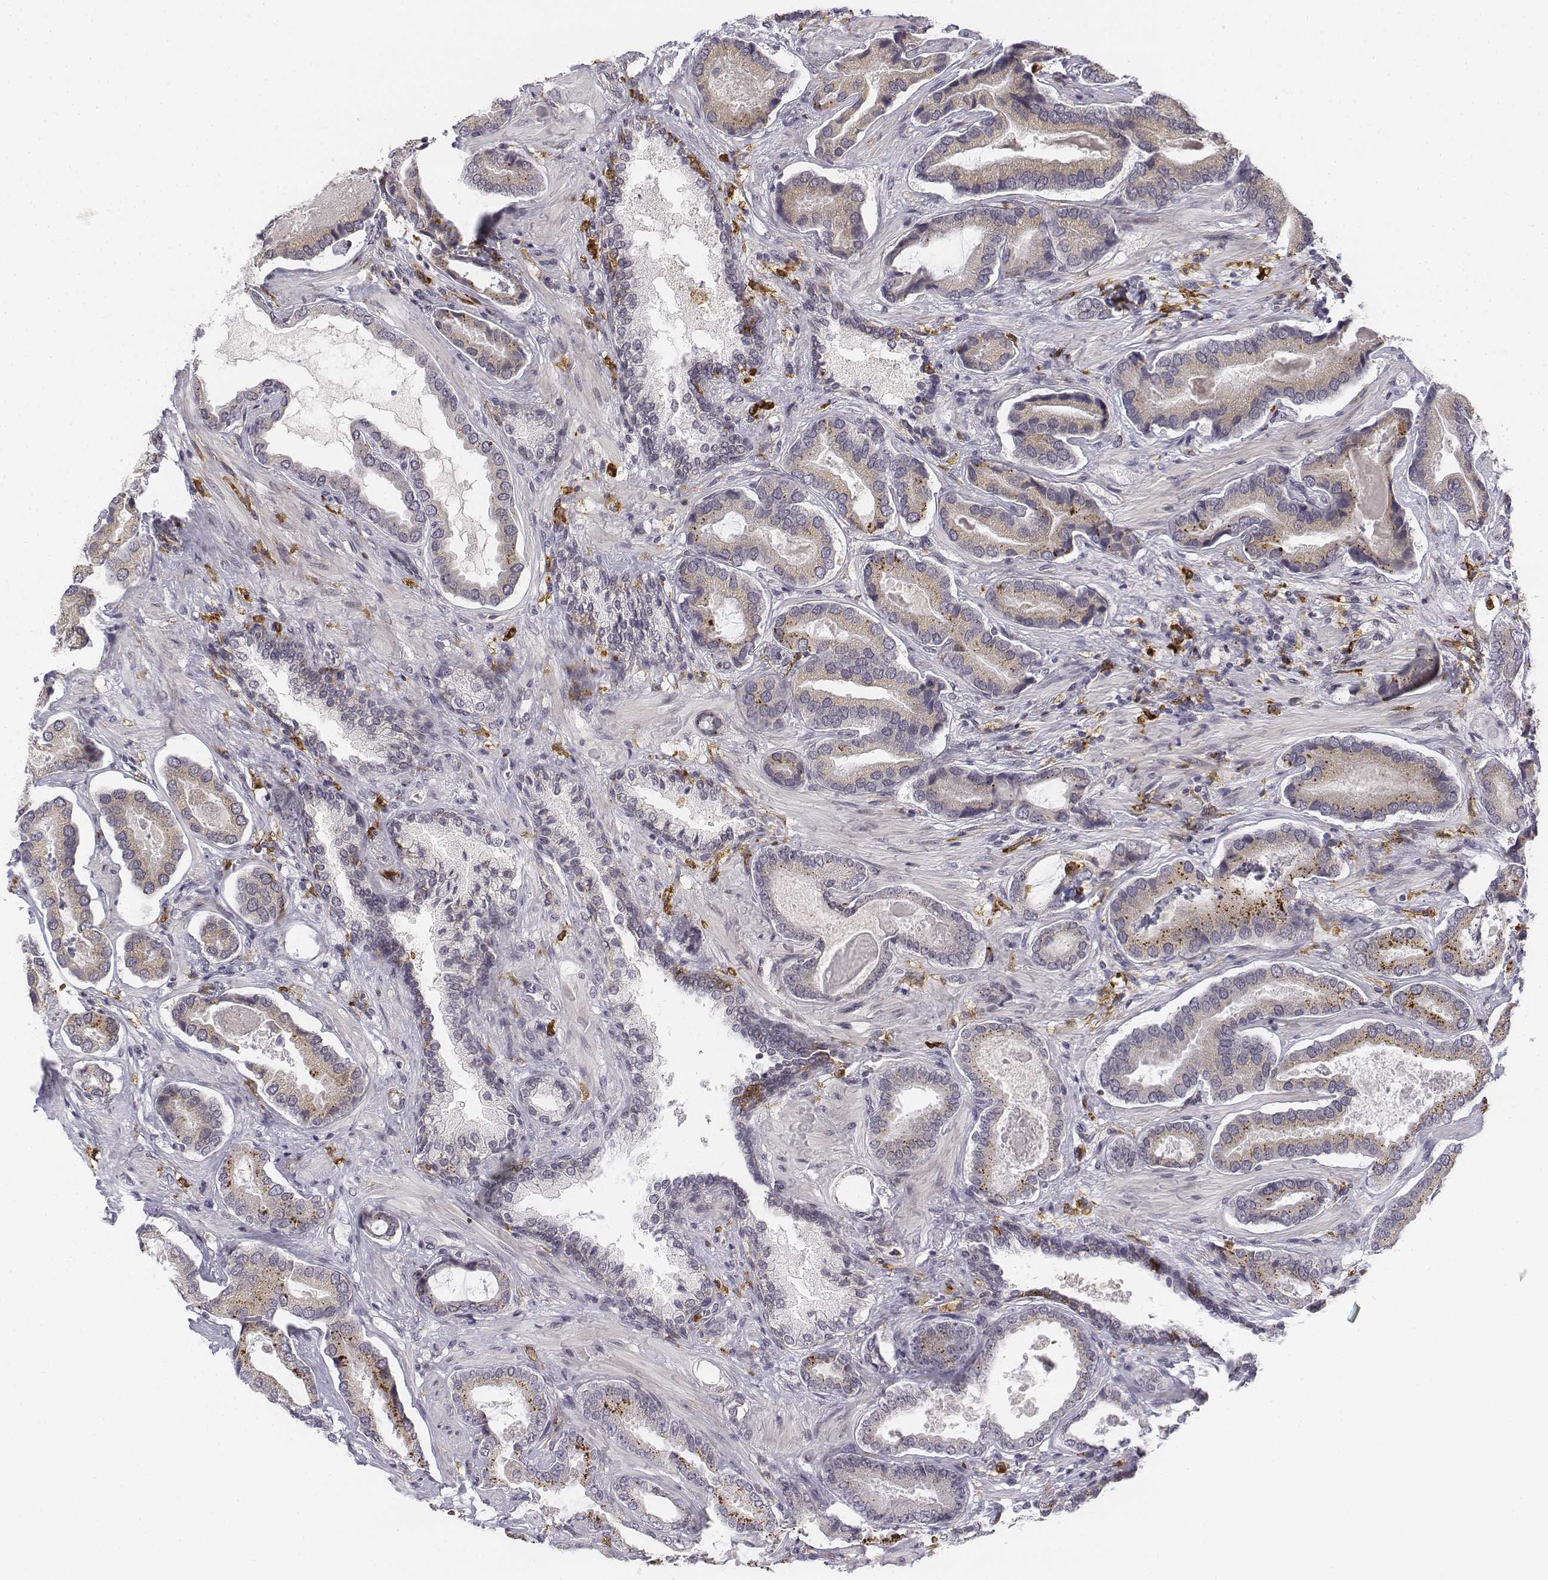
{"staining": {"intensity": "negative", "quantity": "none", "location": "none"}, "tissue": "prostate cancer", "cell_type": "Tumor cells", "image_type": "cancer", "snomed": [{"axis": "morphology", "description": "Adenocarcinoma, NOS"}, {"axis": "topography", "description": "Prostate"}], "caption": "High power microscopy histopathology image of an immunohistochemistry photomicrograph of prostate cancer (adenocarcinoma), revealing no significant expression in tumor cells. The staining is performed using DAB brown chromogen with nuclei counter-stained in using hematoxylin.", "gene": "CD14", "patient": {"sex": "male", "age": 64}}